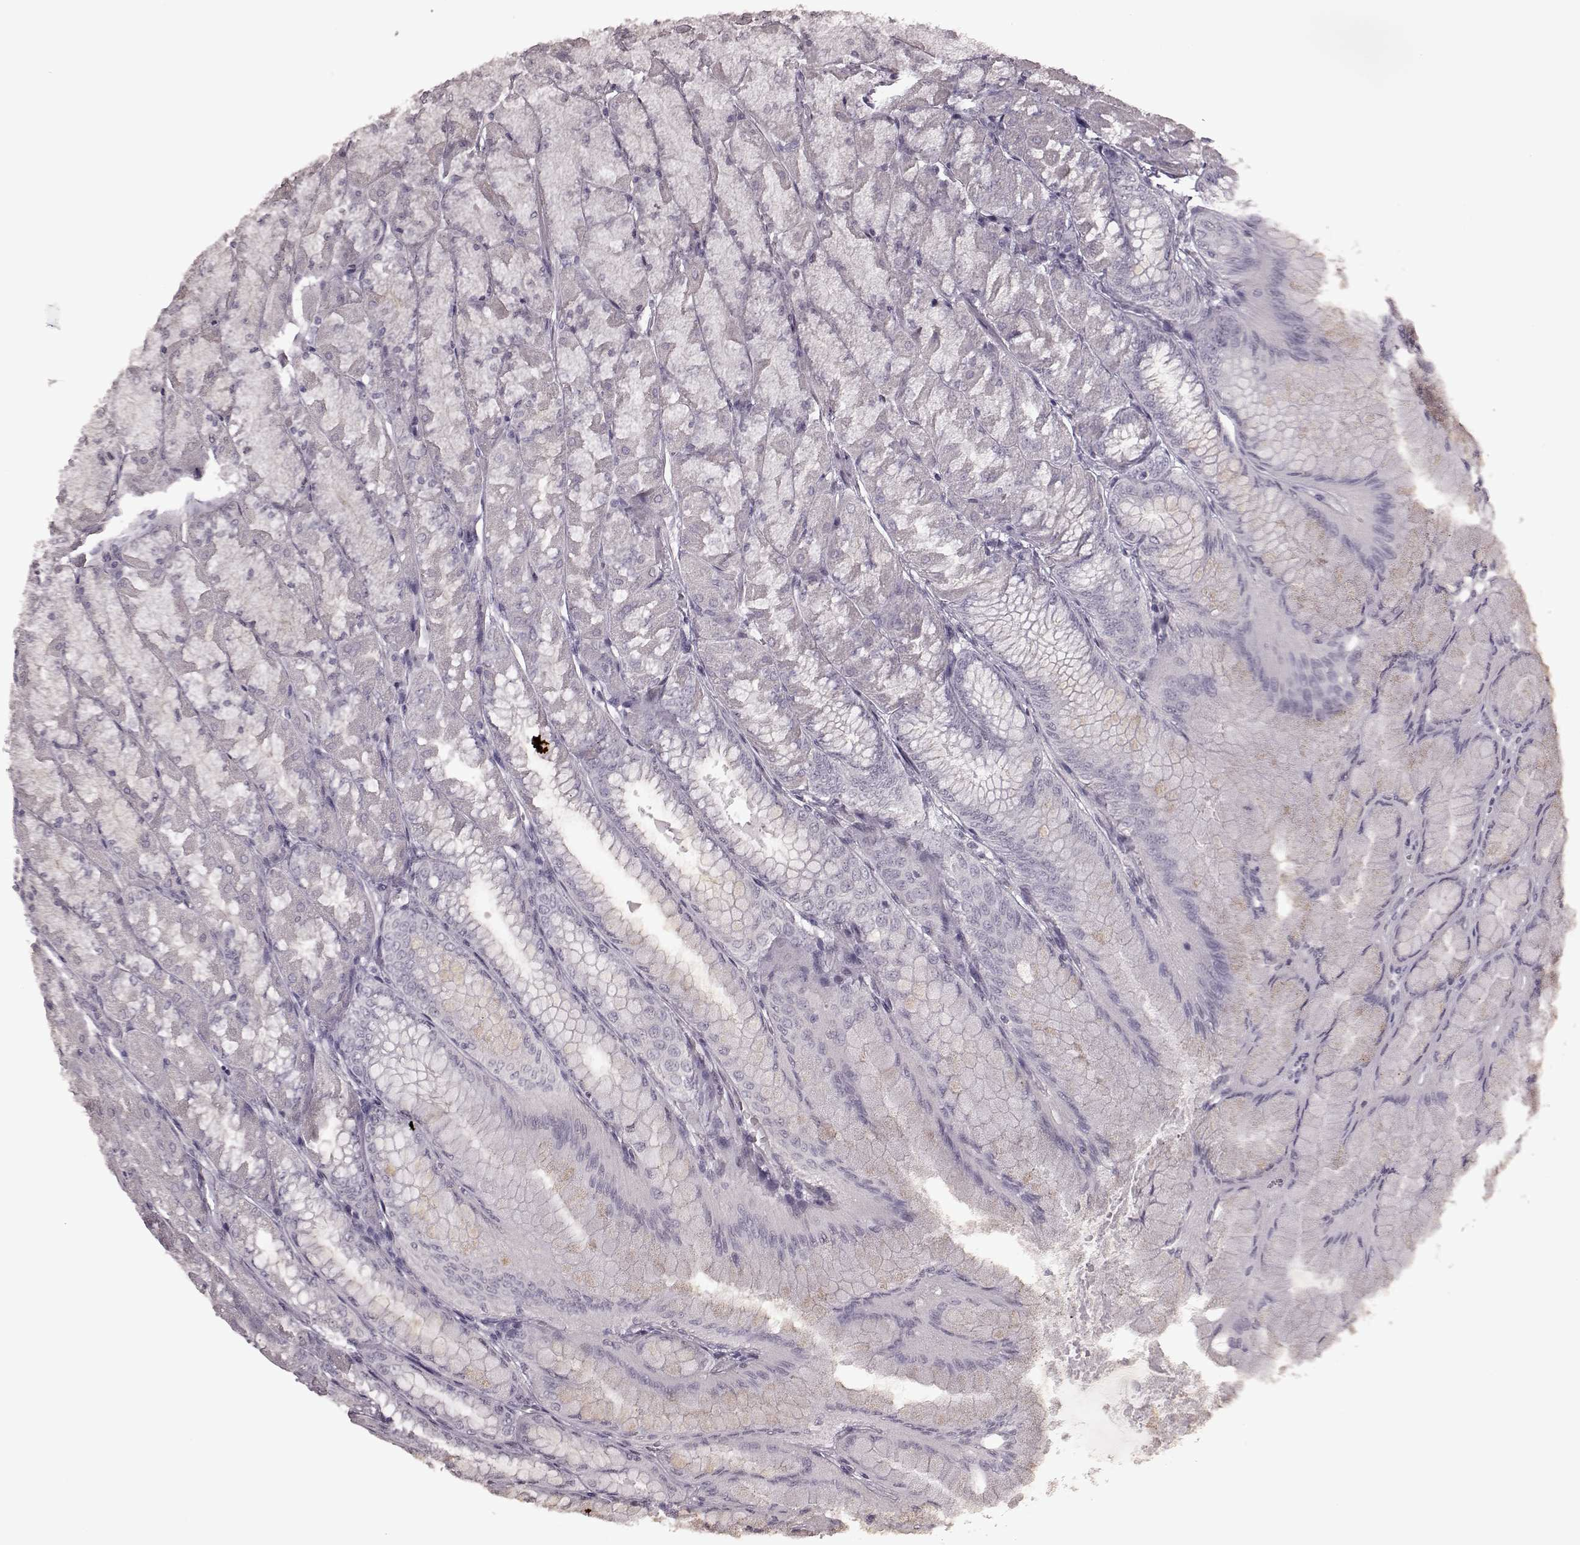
{"staining": {"intensity": "moderate", "quantity": "25%-75%", "location": "nuclear"}, "tissue": "stomach", "cell_type": "Glandular cells", "image_type": "normal", "snomed": [{"axis": "morphology", "description": "Normal tissue, NOS"}, {"axis": "topography", "description": "Stomach, upper"}], "caption": "Unremarkable stomach was stained to show a protein in brown. There is medium levels of moderate nuclear expression in approximately 25%-75% of glandular cells. The staining was performed using DAB (3,3'-diaminobenzidine), with brown indicating positive protein expression. Nuclei are stained blue with hematoxylin.", "gene": "NR2C1", "patient": {"sex": "male", "age": 60}}